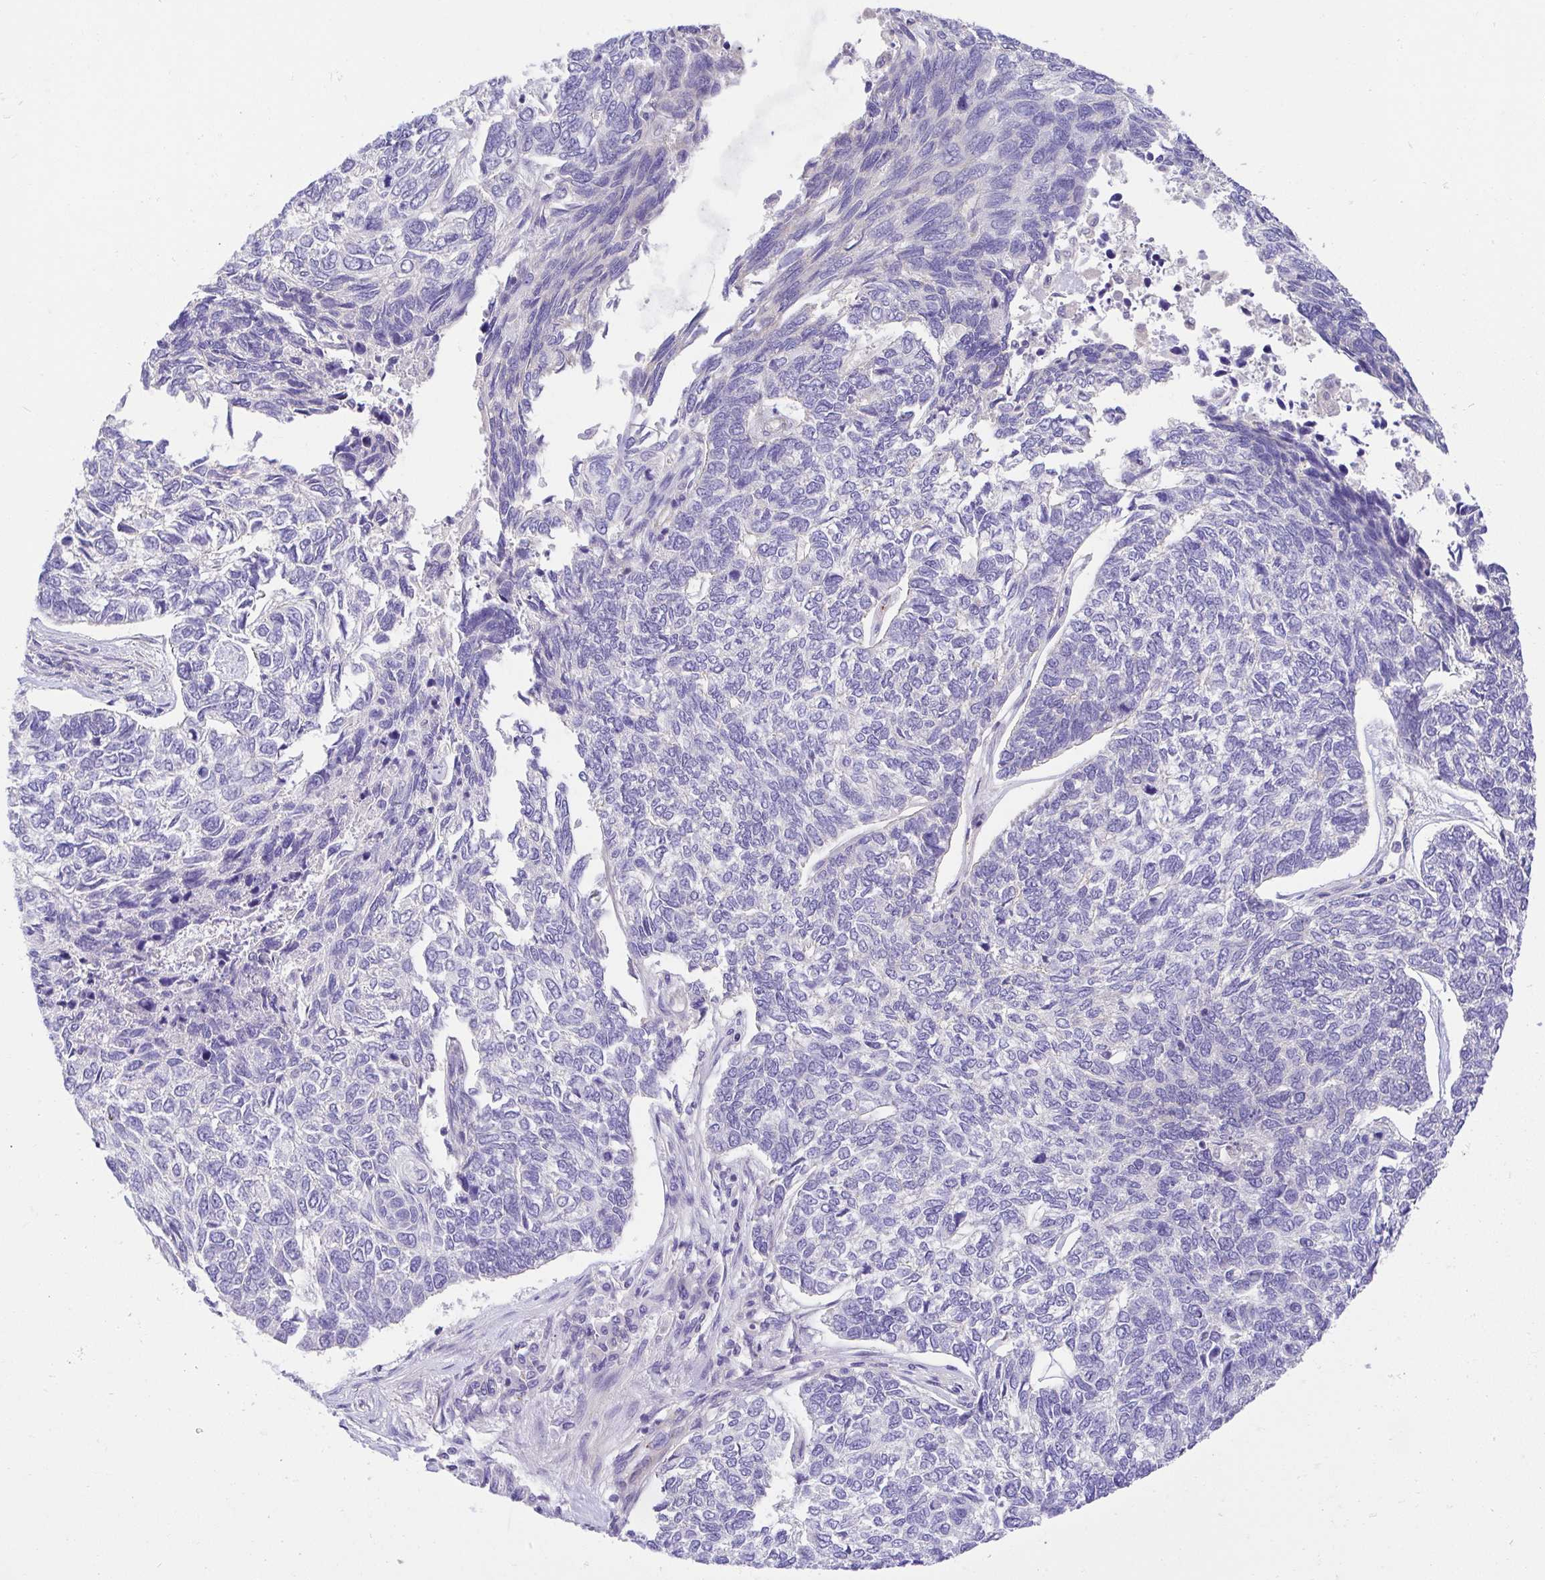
{"staining": {"intensity": "negative", "quantity": "none", "location": "none"}, "tissue": "skin cancer", "cell_type": "Tumor cells", "image_type": "cancer", "snomed": [{"axis": "morphology", "description": "Basal cell carcinoma"}, {"axis": "topography", "description": "Skin"}], "caption": "Immunohistochemical staining of human skin basal cell carcinoma exhibits no significant staining in tumor cells. (Stains: DAB (3,3'-diaminobenzidine) immunohistochemistry (IHC) with hematoxylin counter stain, Microscopy: brightfield microscopy at high magnification).", "gene": "PRR14L", "patient": {"sex": "female", "age": 65}}